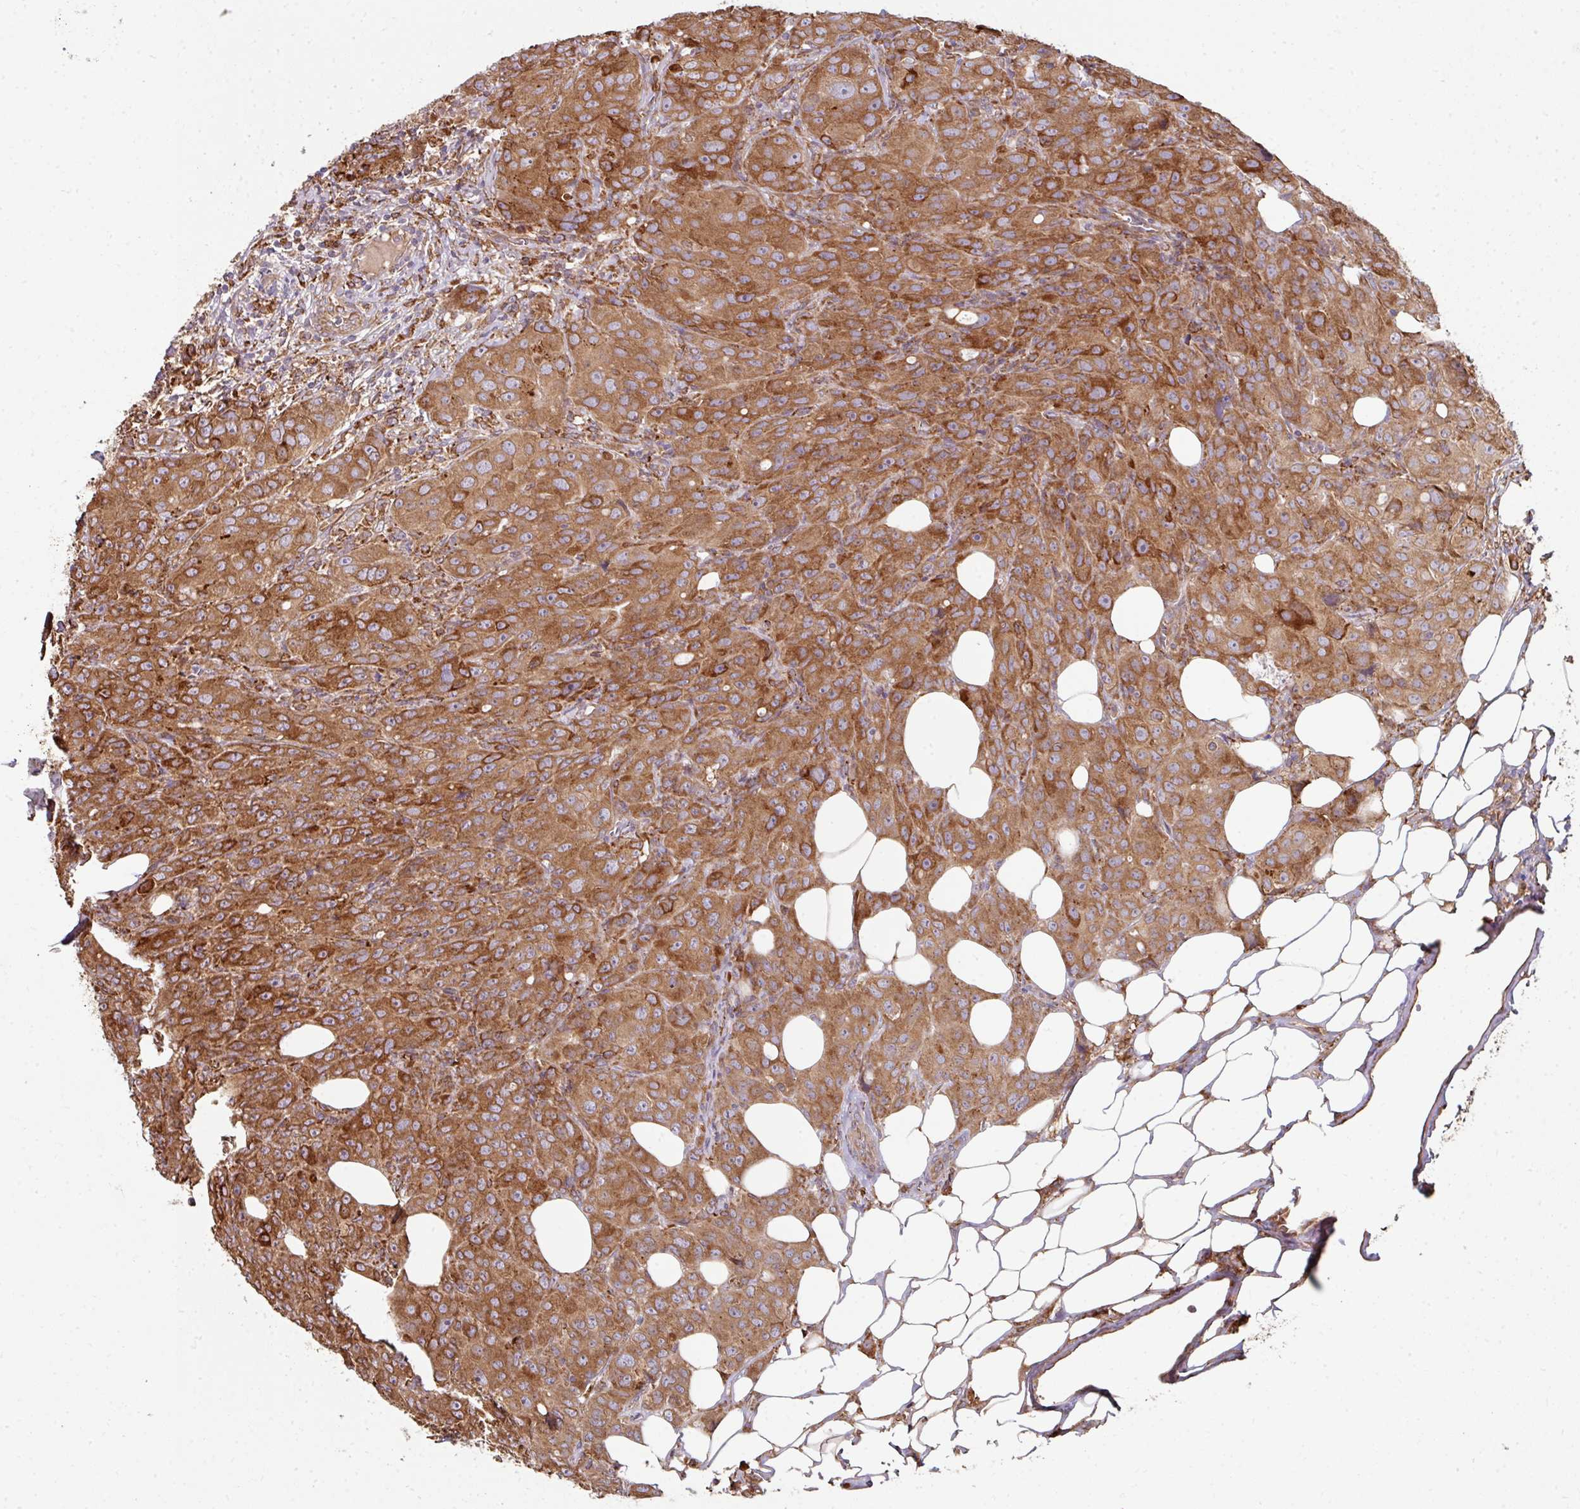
{"staining": {"intensity": "moderate", "quantity": ">75%", "location": "cytoplasmic/membranous"}, "tissue": "breast cancer", "cell_type": "Tumor cells", "image_type": "cancer", "snomed": [{"axis": "morphology", "description": "Duct carcinoma"}, {"axis": "topography", "description": "Breast"}], "caption": "Invasive ductal carcinoma (breast) stained for a protein (brown) displays moderate cytoplasmic/membranous positive positivity in about >75% of tumor cells.", "gene": "FAT4", "patient": {"sex": "female", "age": 43}}